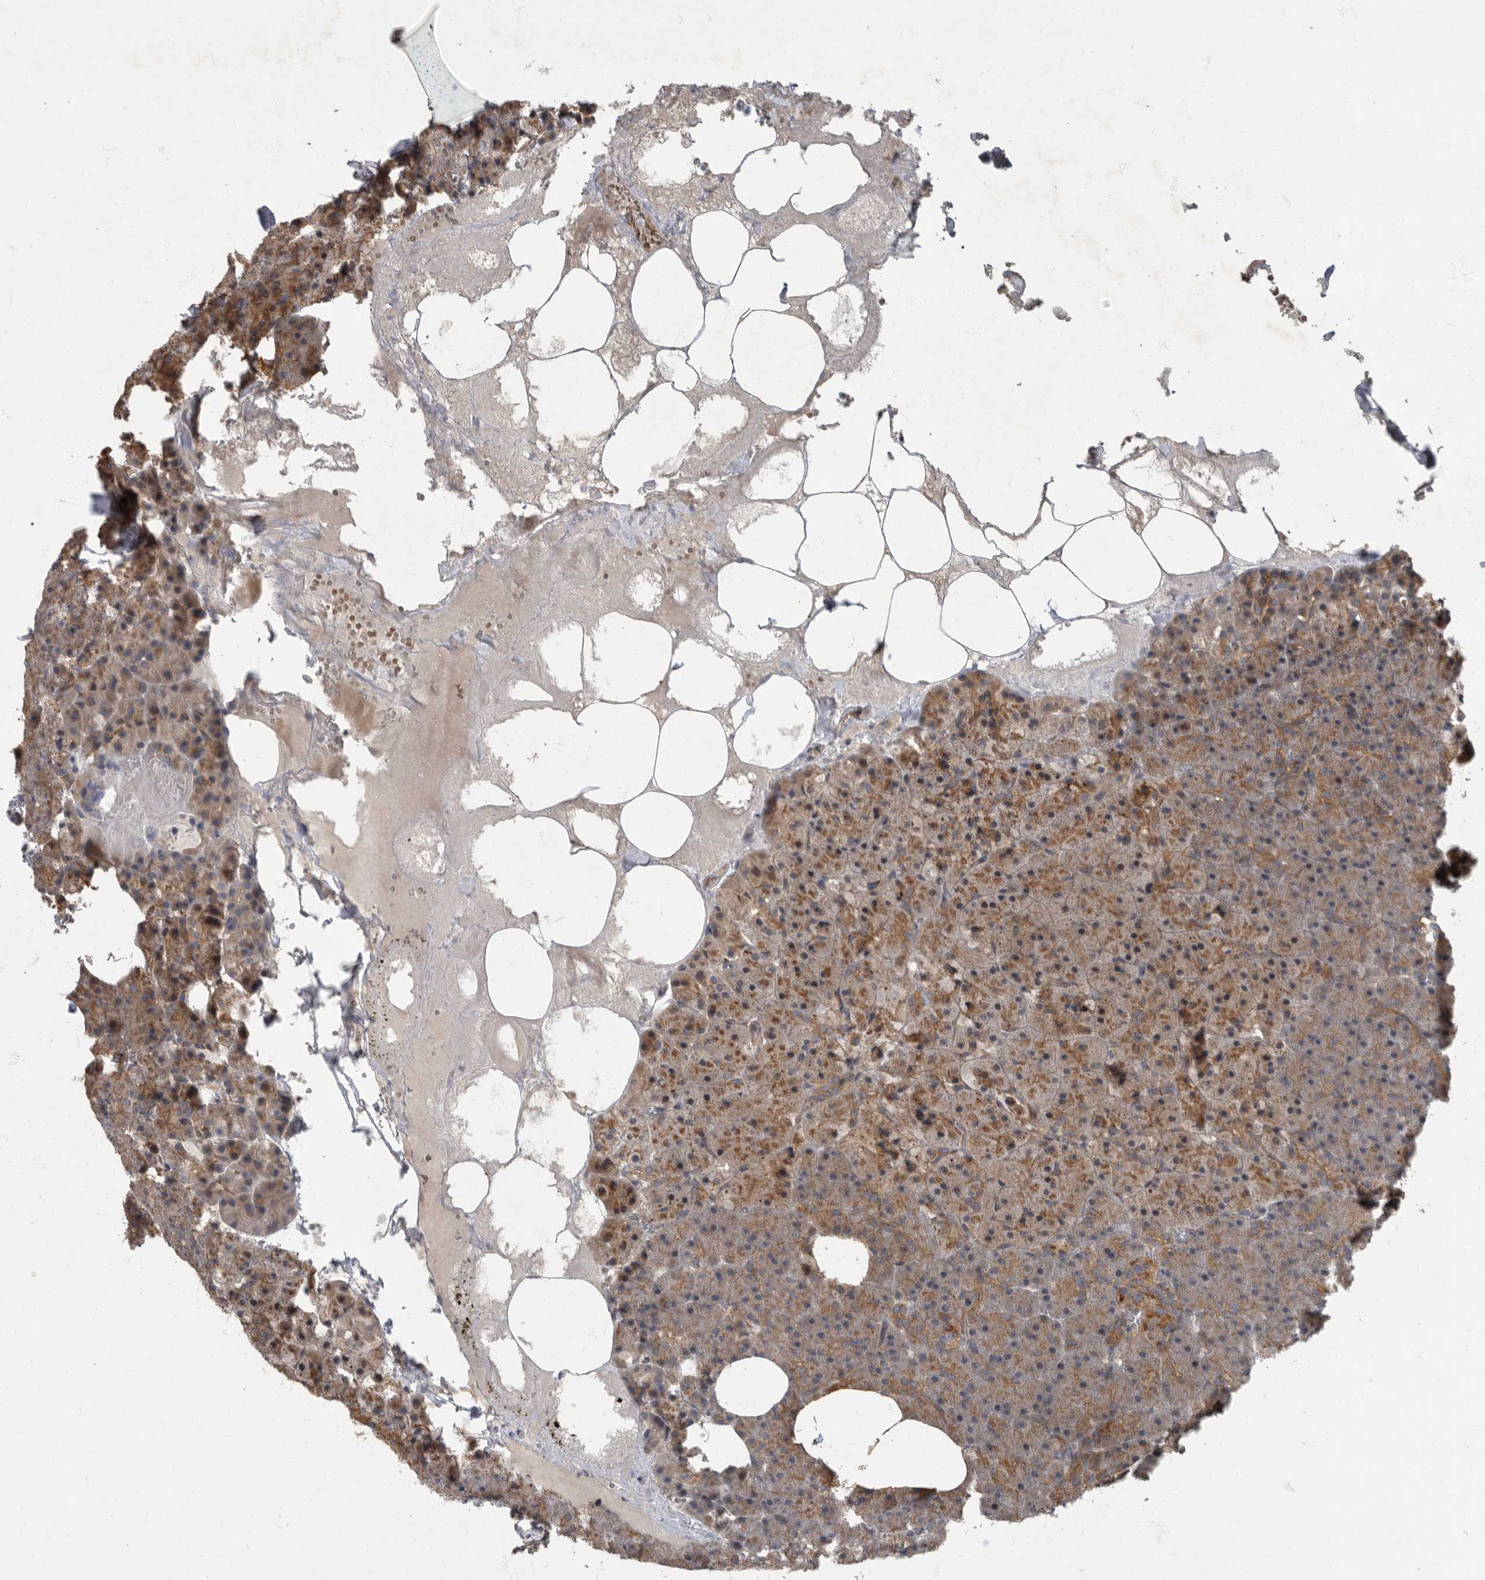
{"staining": {"intensity": "moderate", "quantity": ">75%", "location": "cytoplasmic/membranous"}, "tissue": "pancreas", "cell_type": "Exocrine glandular cells", "image_type": "normal", "snomed": [{"axis": "morphology", "description": "Normal tissue, NOS"}, {"axis": "morphology", "description": "Carcinoid, malignant, NOS"}, {"axis": "topography", "description": "Pancreas"}], "caption": "IHC image of unremarkable human pancreas stained for a protein (brown), which displays medium levels of moderate cytoplasmic/membranous staining in about >75% of exocrine glandular cells.", "gene": "IQCK", "patient": {"sex": "female", "age": 35}}